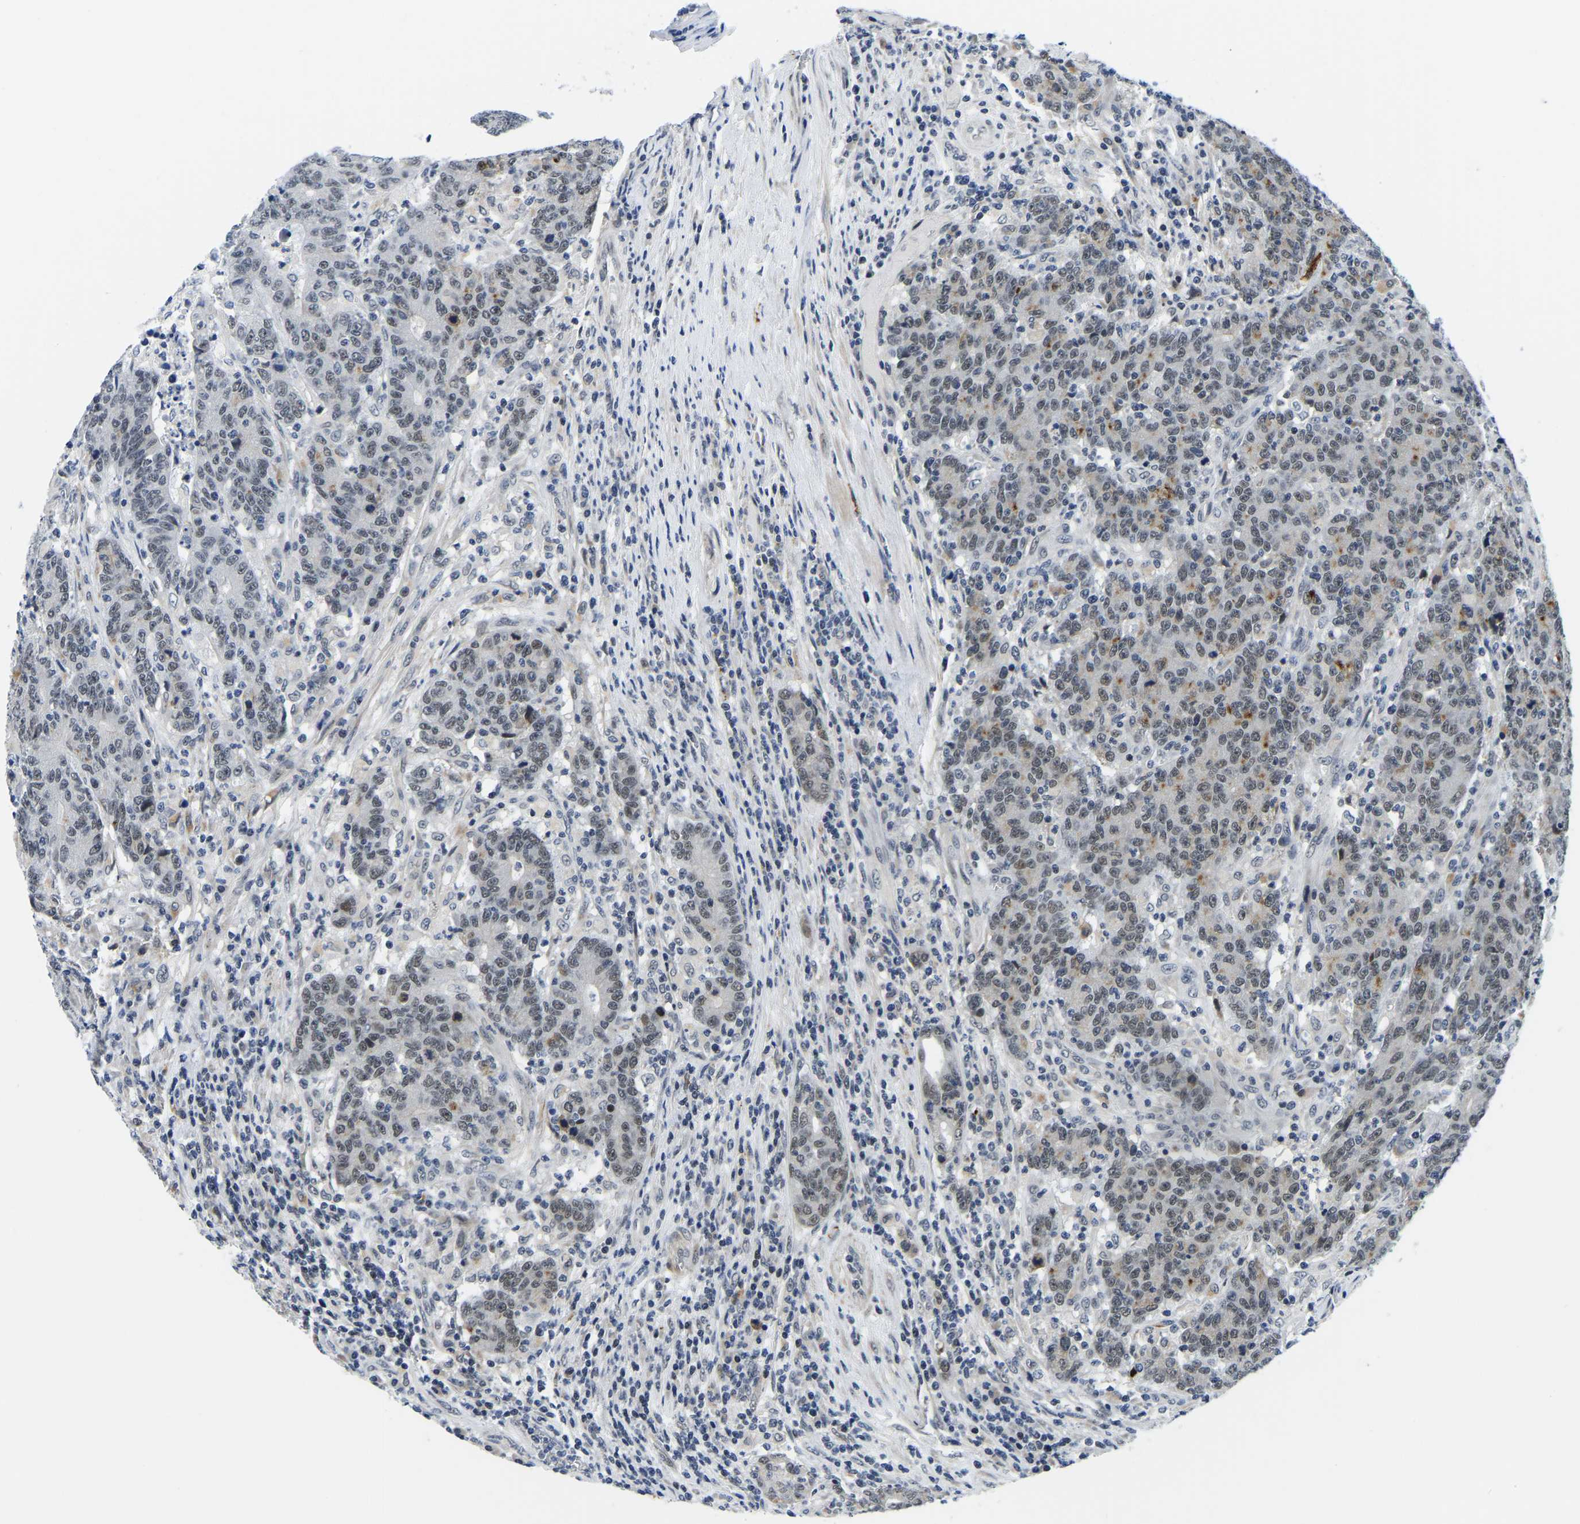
{"staining": {"intensity": "weak", "quantity": "<25%", "location": "nuclear"}, "tissue": "colorectal cancer", "cell_type": "Tumor cells", "image_type": "cancer", "snomed": [{"axis": "morphology", "description": "Normal tissue, NOS"}, {"axis": "morphology", "description": "Adenocarcinoma, NOS"}, {"axis": "topography", "description": "Colon"}], "caption": "This is an immunohistochemistry (IHC) image of human colorectal adenocarcinoma. There is no expression in tumor cells.", "gene": "POLDIP3", "patient": {"sex": "female", "age": 75}}